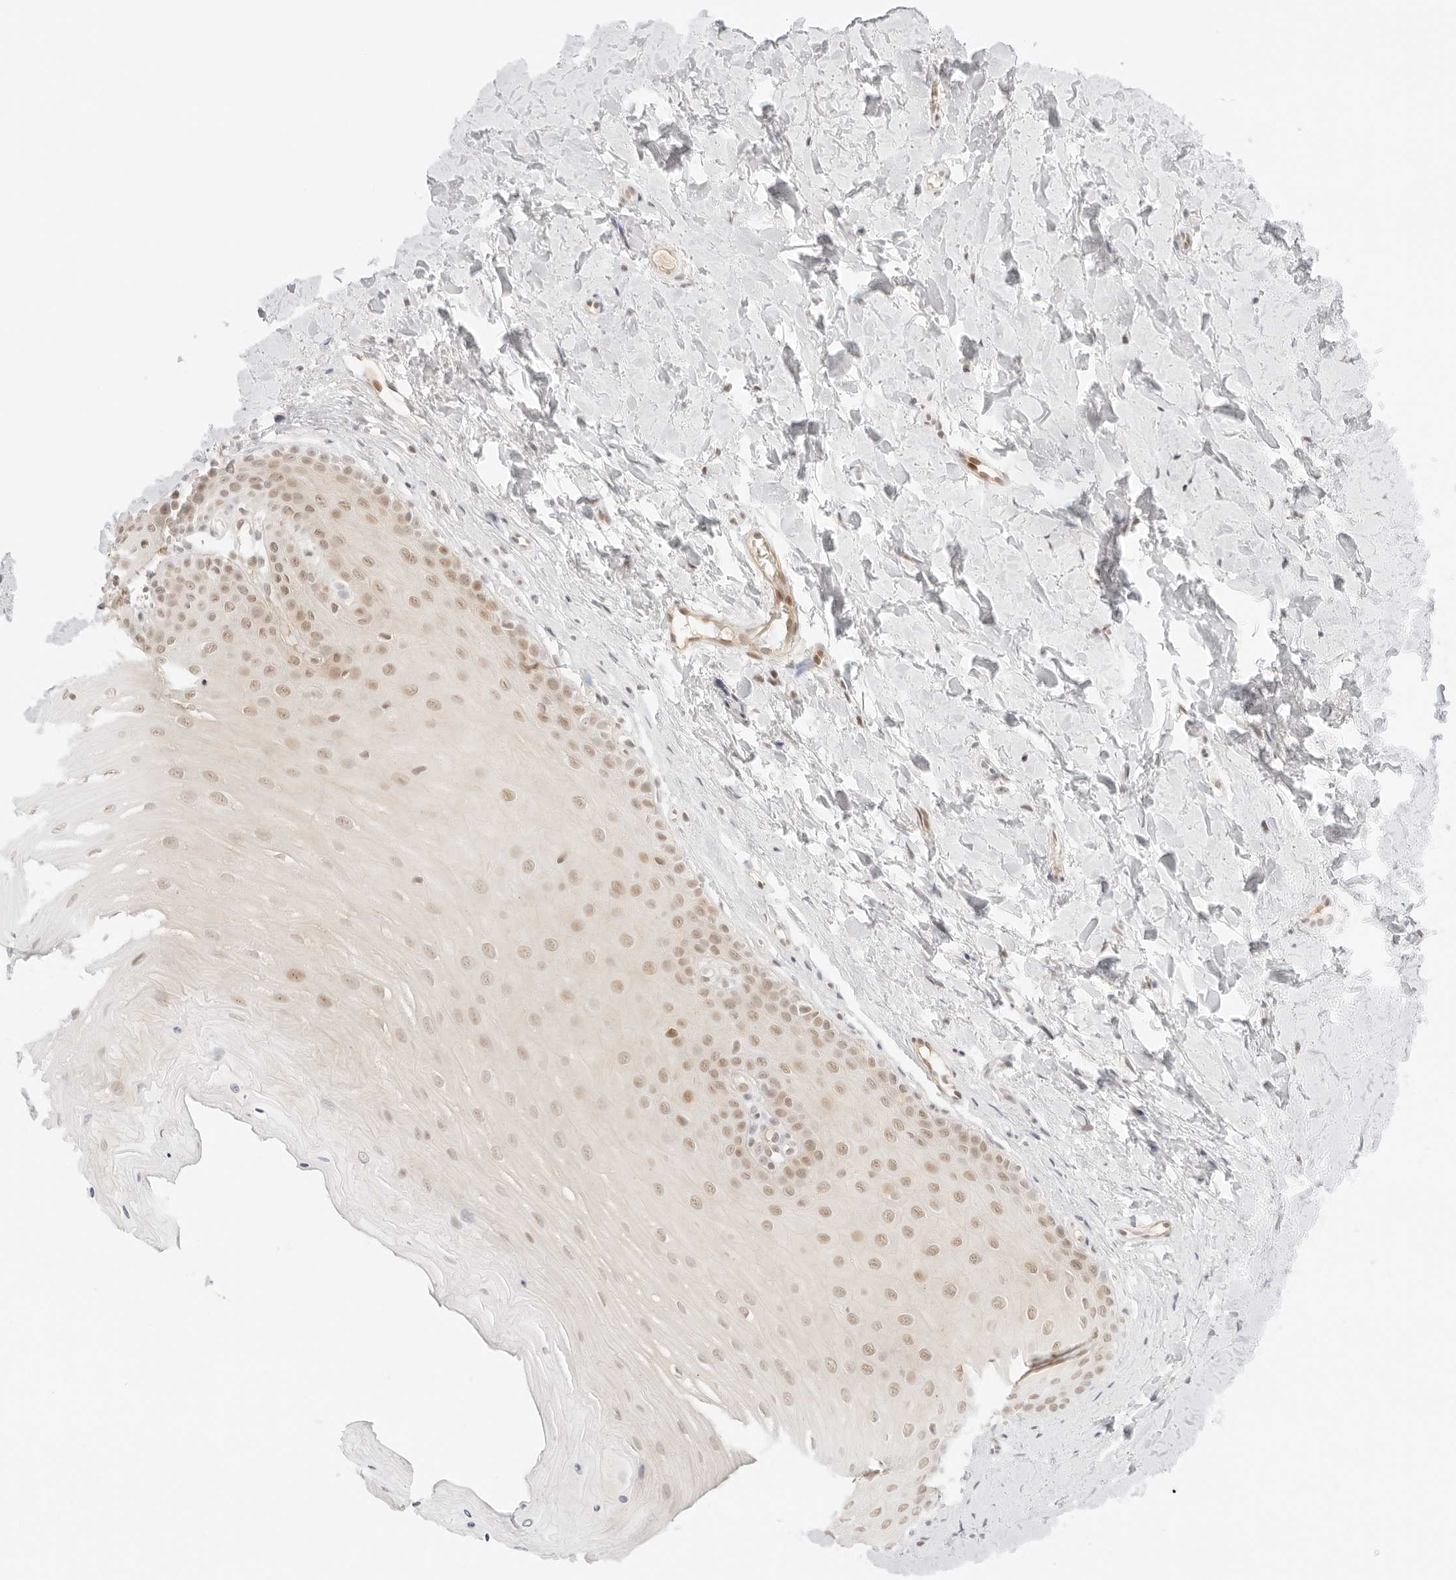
{"staining": {"intensity": "weak", "quantity": ">75%", "location": "nuclear"}, "tissue": "oral mucosa", "cell_type": "Squamous epithelial cells", "image_type": "normal", "snomed": [{"axis": "morphology", "description": "Normal tissue, NOS"}, {"axis": "topography", "description": "Oral tissue"}], "caption": "DAB (3,3'-diaminobenzidine) immunohistochemical staining of unremarkable human oral mucosa exhibits weak nuclear protein positivity in approximately >75% of squamous epithelial cells. The staining was performed using DAB to visualize the protein expression in brown, while the nuclei were stained in blue with hematoxylin (Magnification: 20x).", "gene": "ITGA6", "patient": {"sex": "female", "age": 39}}